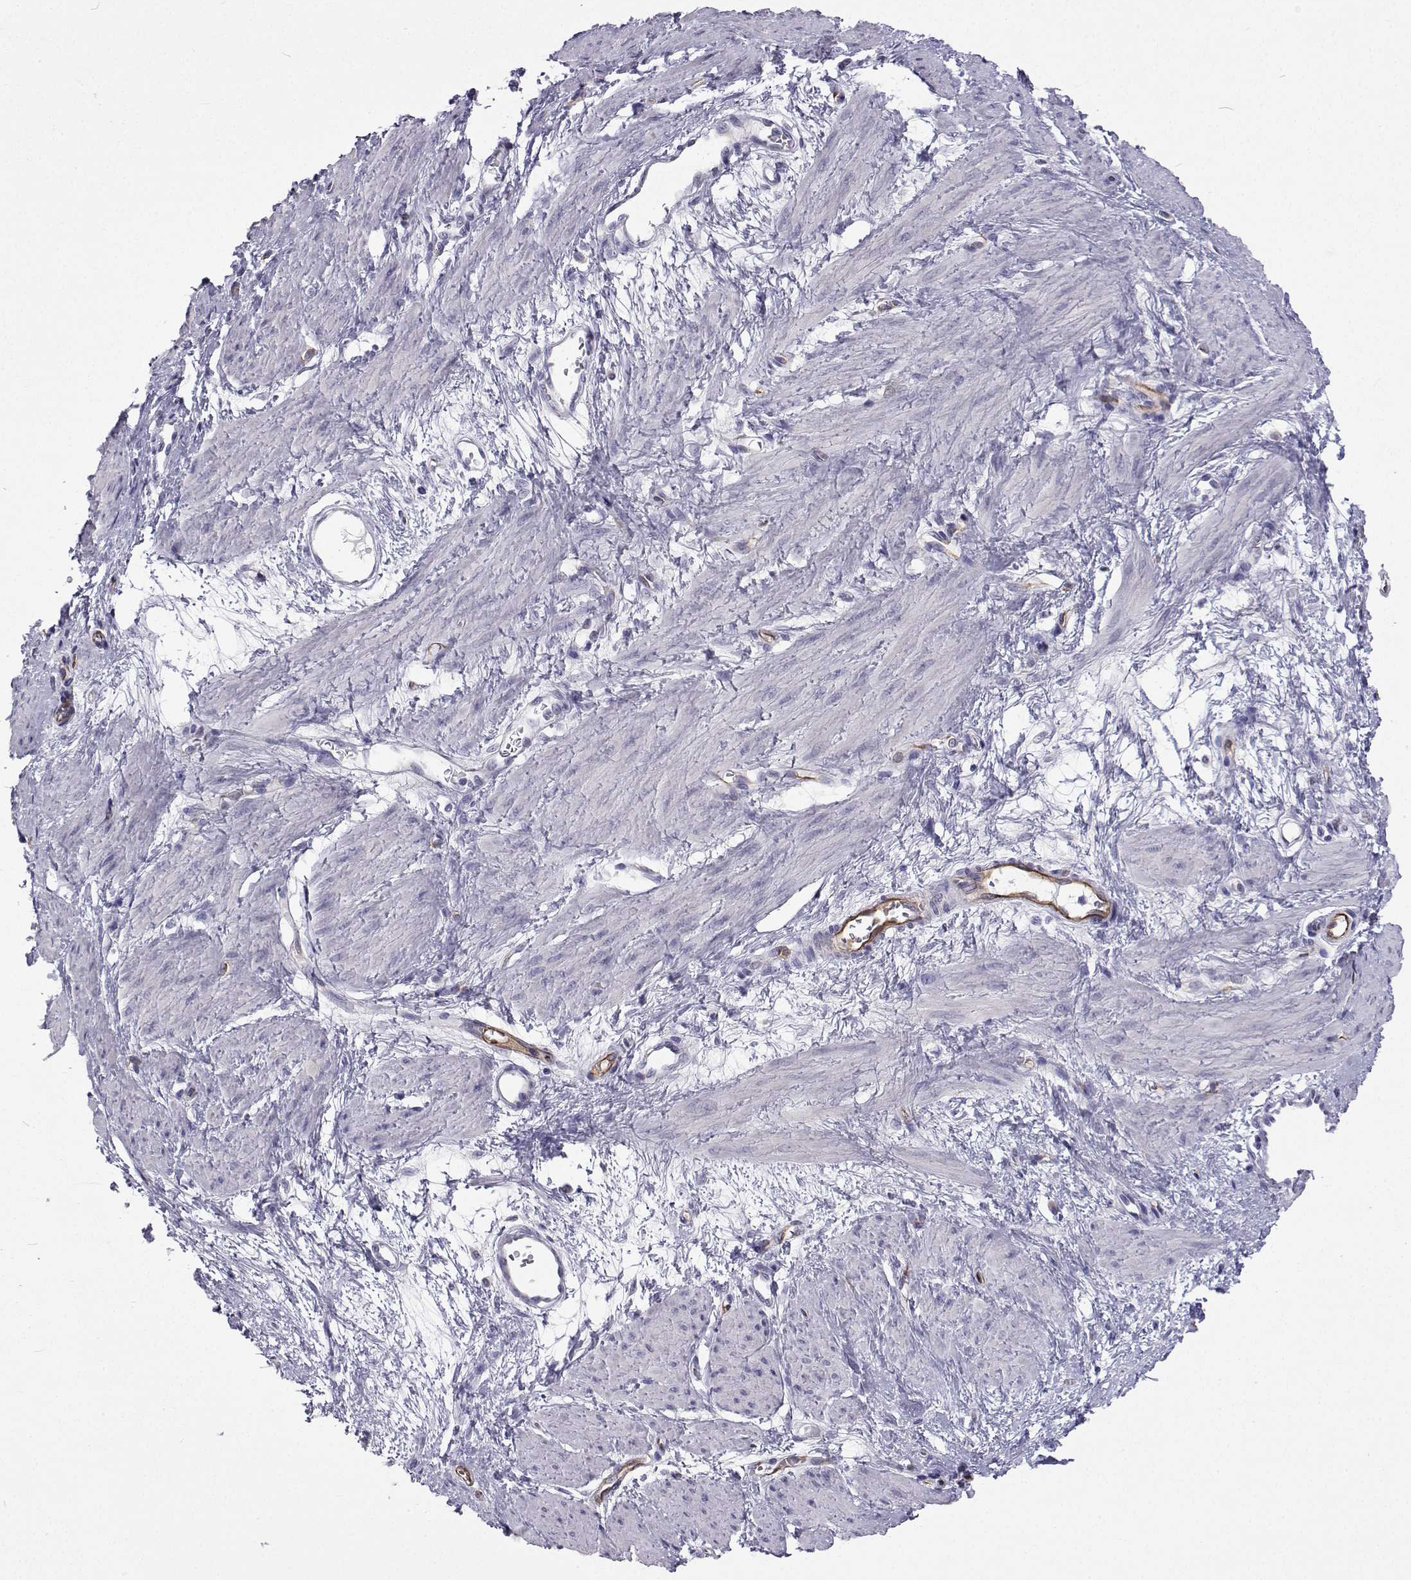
{"staining": {"intensity": "negative", "quantity": "none", "location": "none"}, "tissue": "smooth muscle", "cell_type": "Smooth muscle cells", "image_type": "normal", "snomed": [{"axis": "morphology", "description": "Normal tissue, NOS"}, {"axis": "topography", "description": "Smooth muscle"}, {"axis": "topography", "description": "Uterus"}], "caption": "Photomicrograph shows no significant protein staining in smooth muscle cells of normal smooth muscle. (DAB immunohistochemistry (IHC) visualized using brightfield microscopy, high magnification).", "gene": "GALM", "patient": {"sex": "female", "age": 39}}